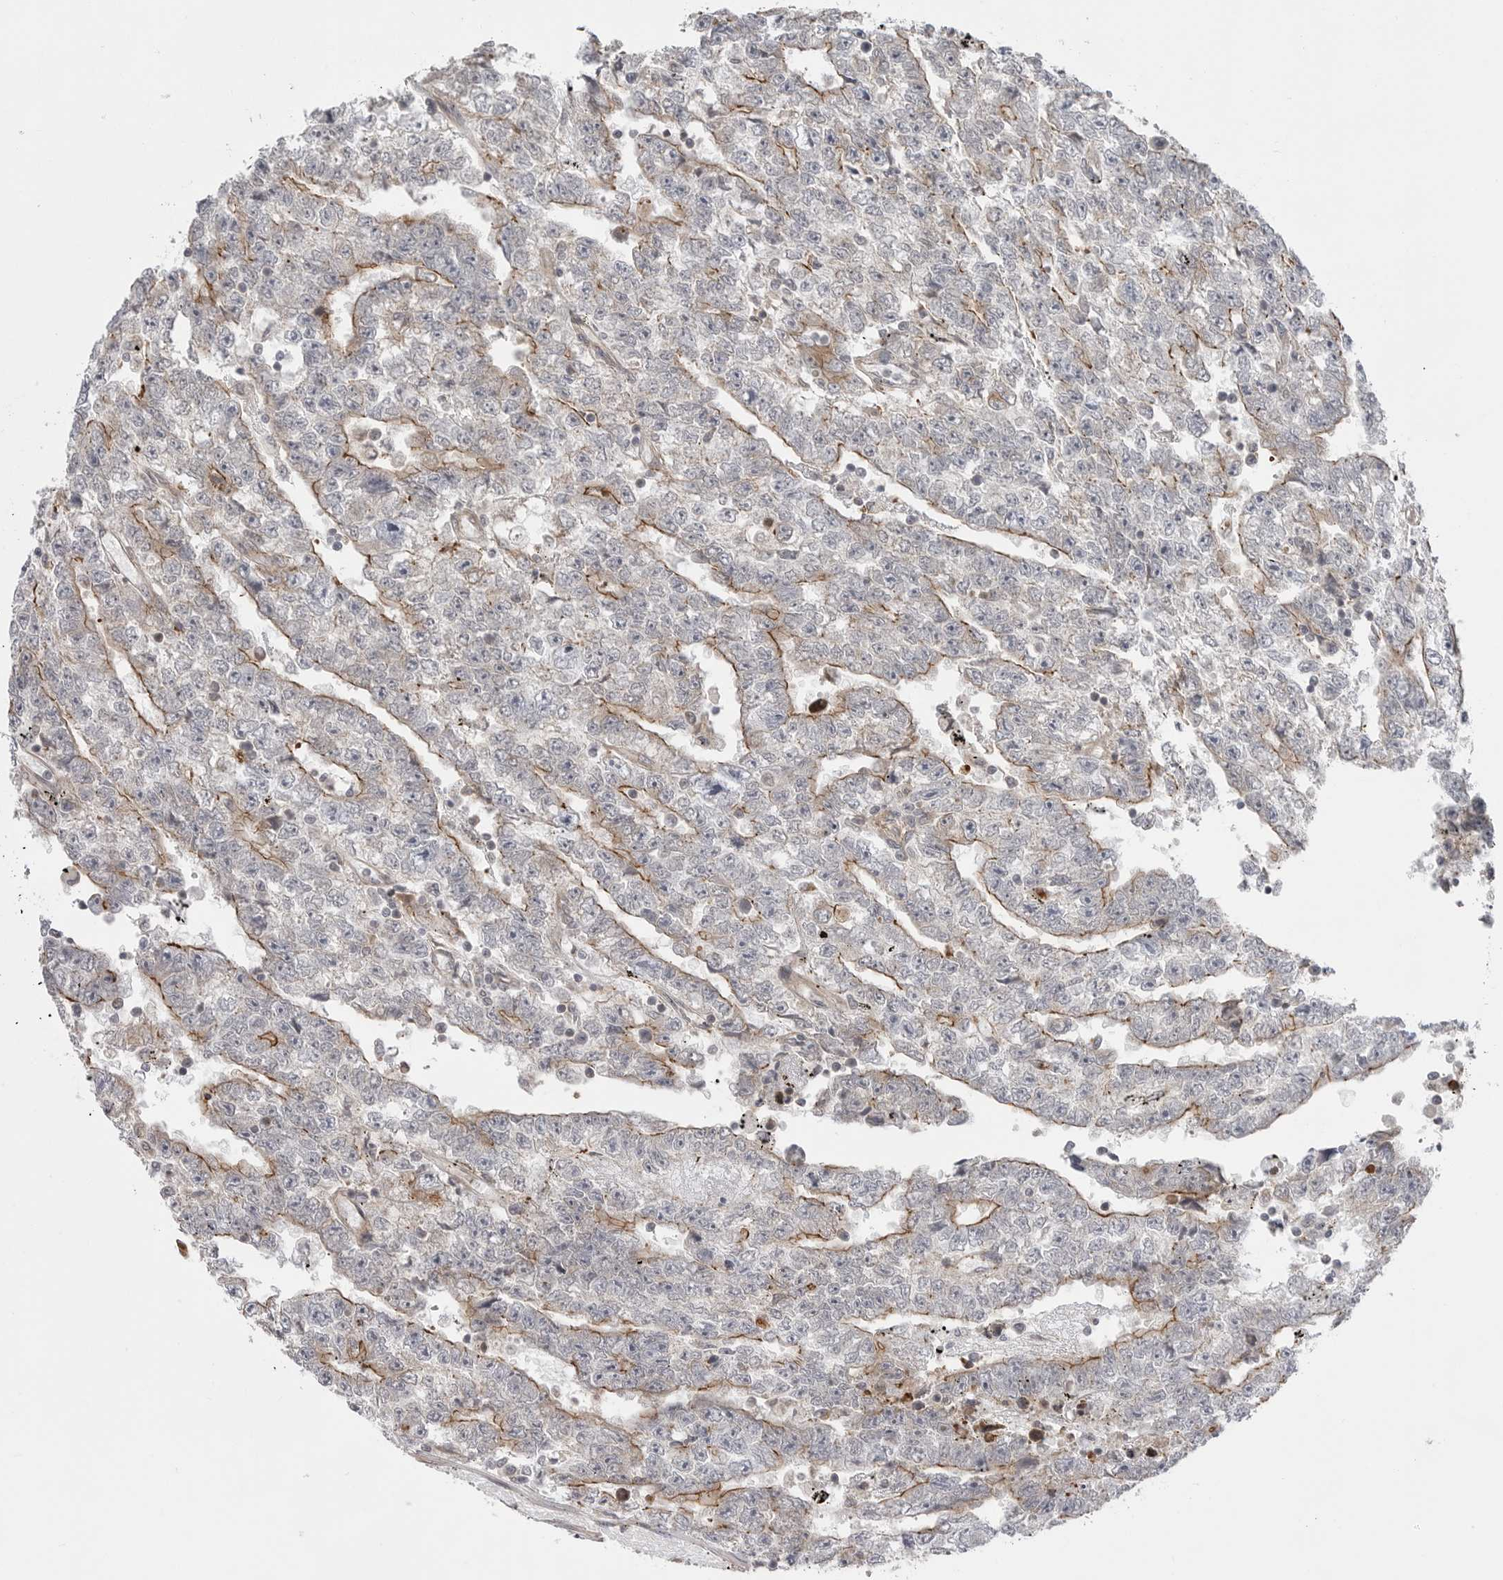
{"staining": {"intensity": "moderate", "quantity": "25%-75%", "location": "cytoplasmic/membranous"}, "tissue": "testis cancer", "cell_type": "Tumor cells", "image_type": "cancer", "snomed": [{"axis": "morphology", "description": "Carcinoma, Embryonal, NOS"}, {"axis": "topography", "description": "Testis"}], "caption": "The immunohistochemical stain shows moderate cytoplasmic/membranous expression in tumor cells of embryonal carcinoma (testis) tissue.", "gene": "SCP2", "patient": {"sex": "male", "age": 25}}